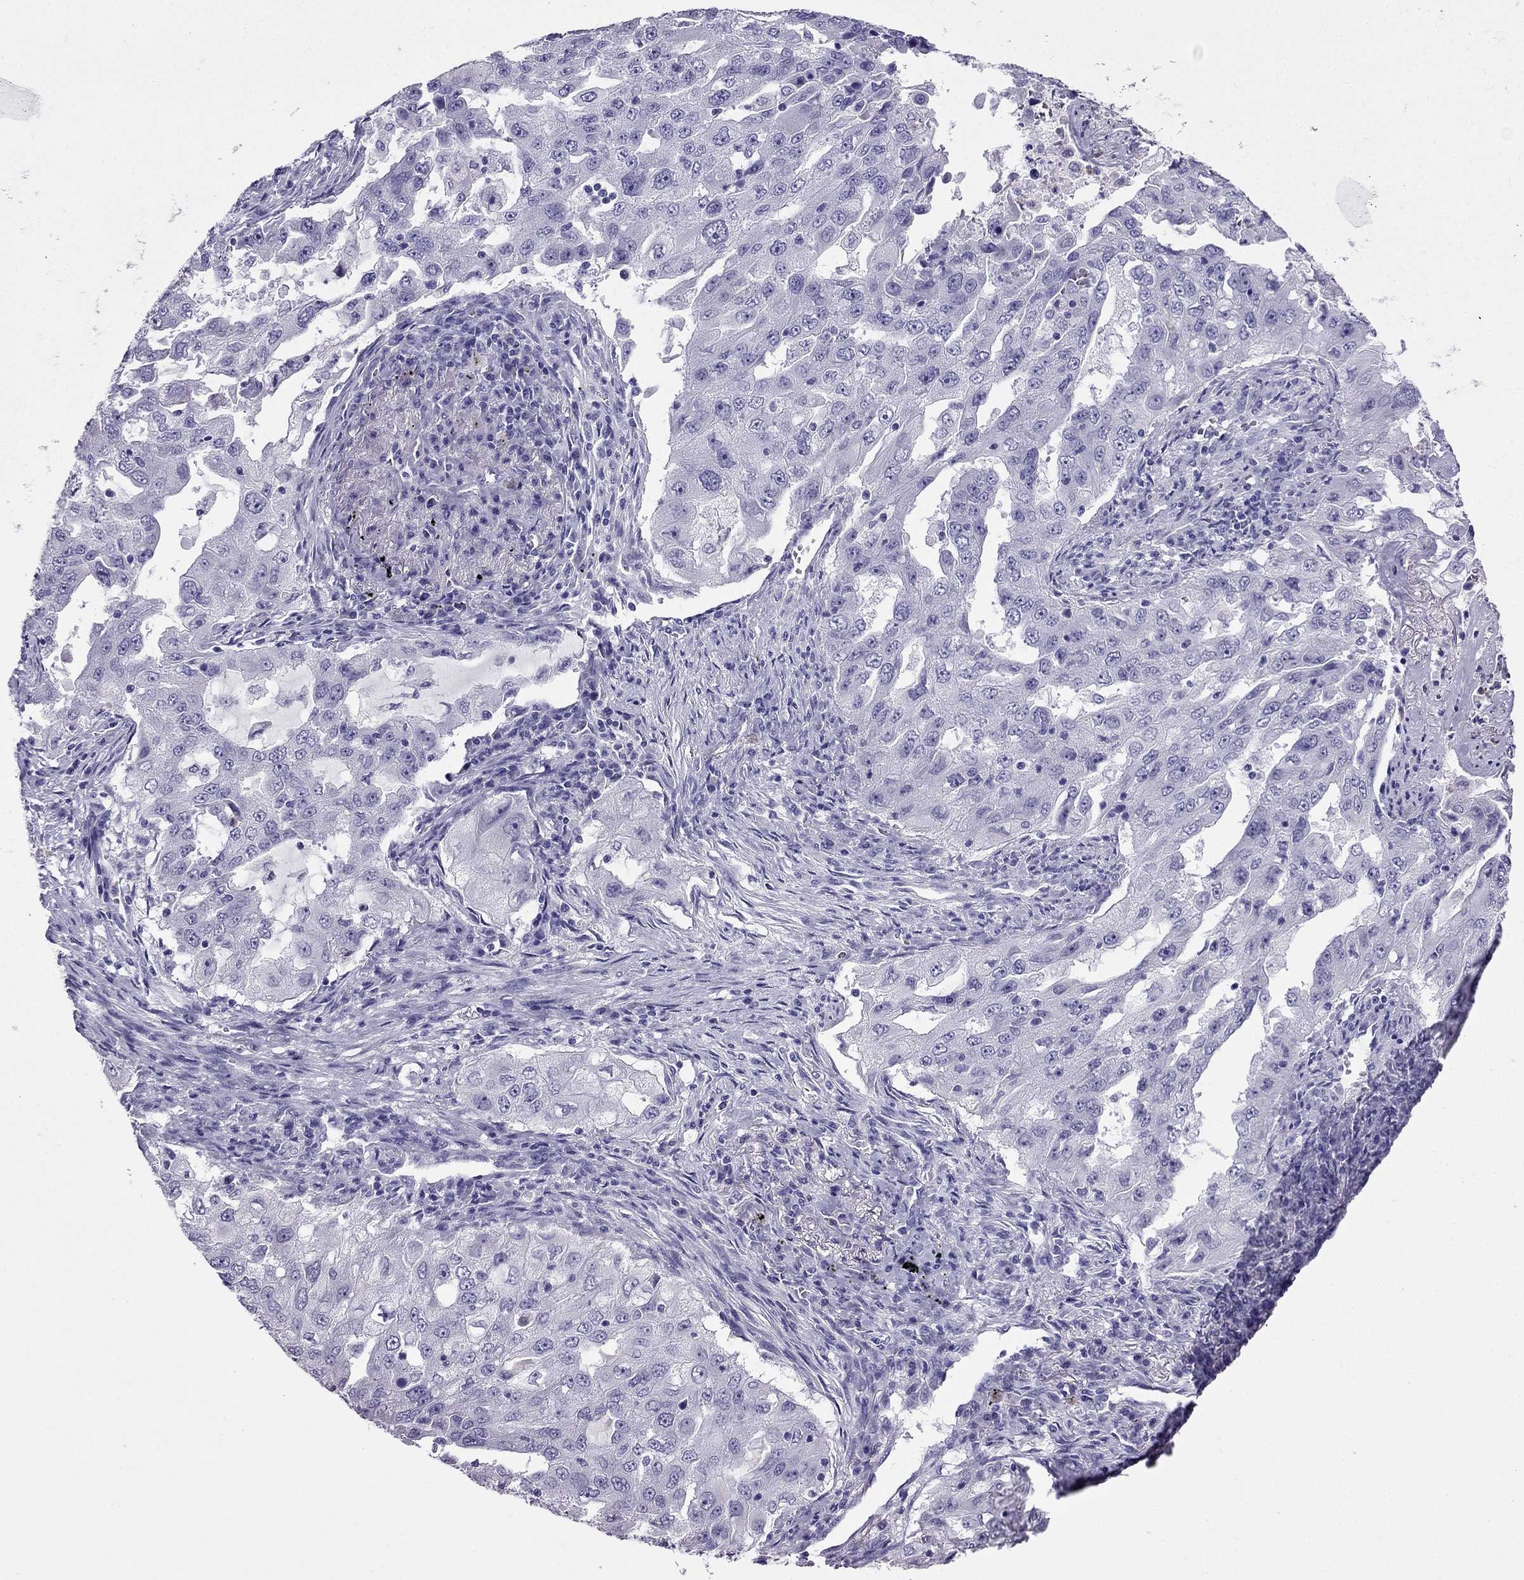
{"staining": {"intensity": "negative", "quantity": "none", "location": "none"}, "tissue": "lung cancer", "cell_type": "Tumor cells", "image_type": "cancer", "snomed": [{"axis": "morphology", "description": "Adenocarcinoma, NOS"}, {"axis": "topography", "description": "Lung"}], "caption": "Tumor cells are negative for protein expression in human lung cancer.", "gene": "CDHR4", "patient": {"sex": "female", "age": 61}}